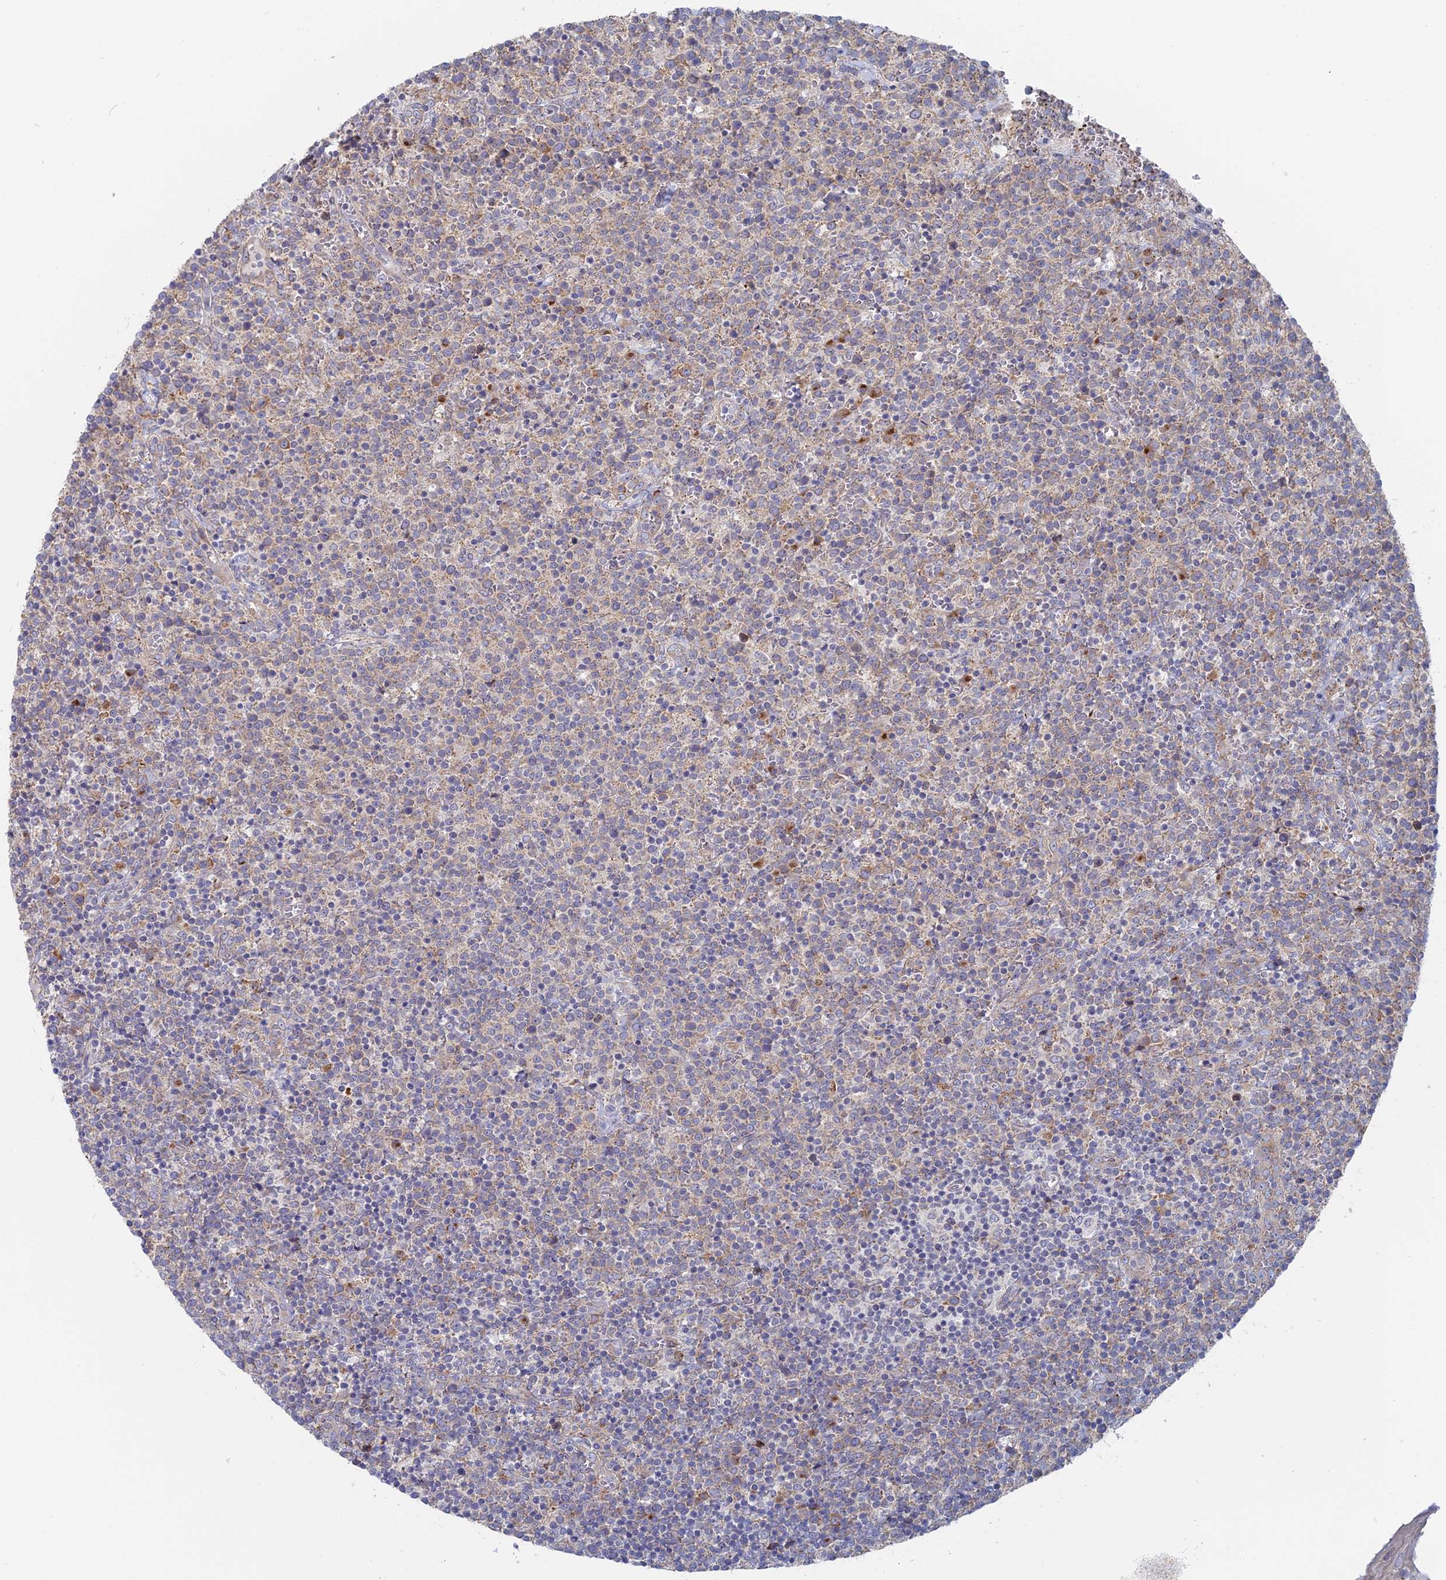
{"staining": {"intensity": "weak", "quantity": "<25%", "location": "cytoplasmic/membranous"}, "tissue": "lymphoma", "cell_type": "Tumor cells", "image_type": "cancer", "snomed": [{"axis": "morphology", "description": "Malignant lymphoma, non-Hodgkin's type, High grade"}, {"axis": "topography", "description": "Lymph node"}], "caption": "IHC of human lymphoma exhibits no staining in tumor cells. (DAB (3,3'-diaminobenzidine) immunohistochemistry visualized using brightfield microscopy, high magnification).", "gene": "TBC1D30", "patient": {"sex": "male", "age": 61}}